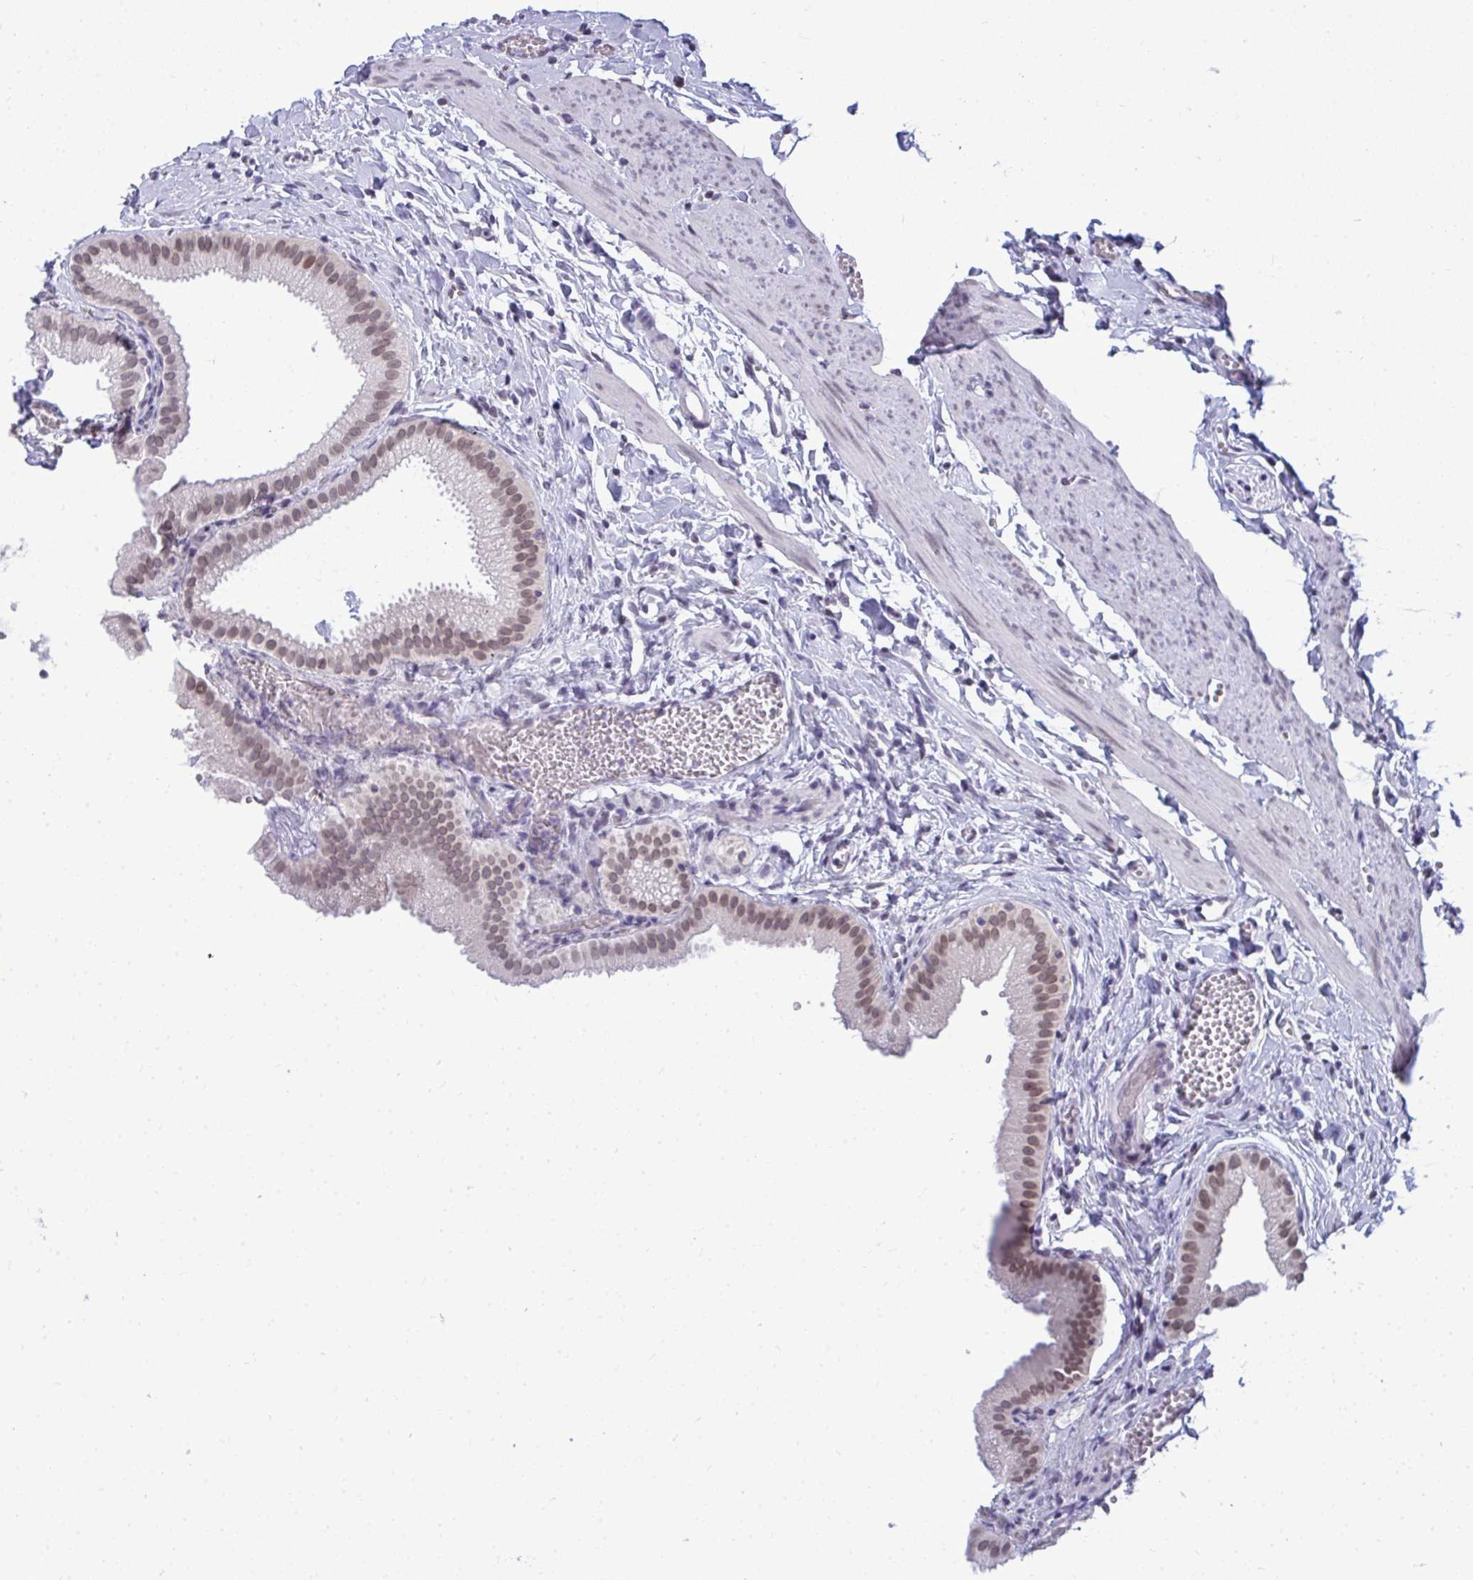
{"staining": {"intensity": "moderate", "quantity": ">75%", "location": "nuclear"}, "tissue": "gallbladder", "cell_type": "Glandular cells", "image_type": "normal", "snomed": [{"axis": "morphology", "description": "Normal tissue, NOS"}, {"axis": "topography", "description": "Gallbladder"}], "caption": "This is an image of IHC staining of unremarkable gallbladder, which shows moderate expression in the nuclear of glandular cells.", "gene": "JPT1", "patient": {"sex": "female", "age": 63}}